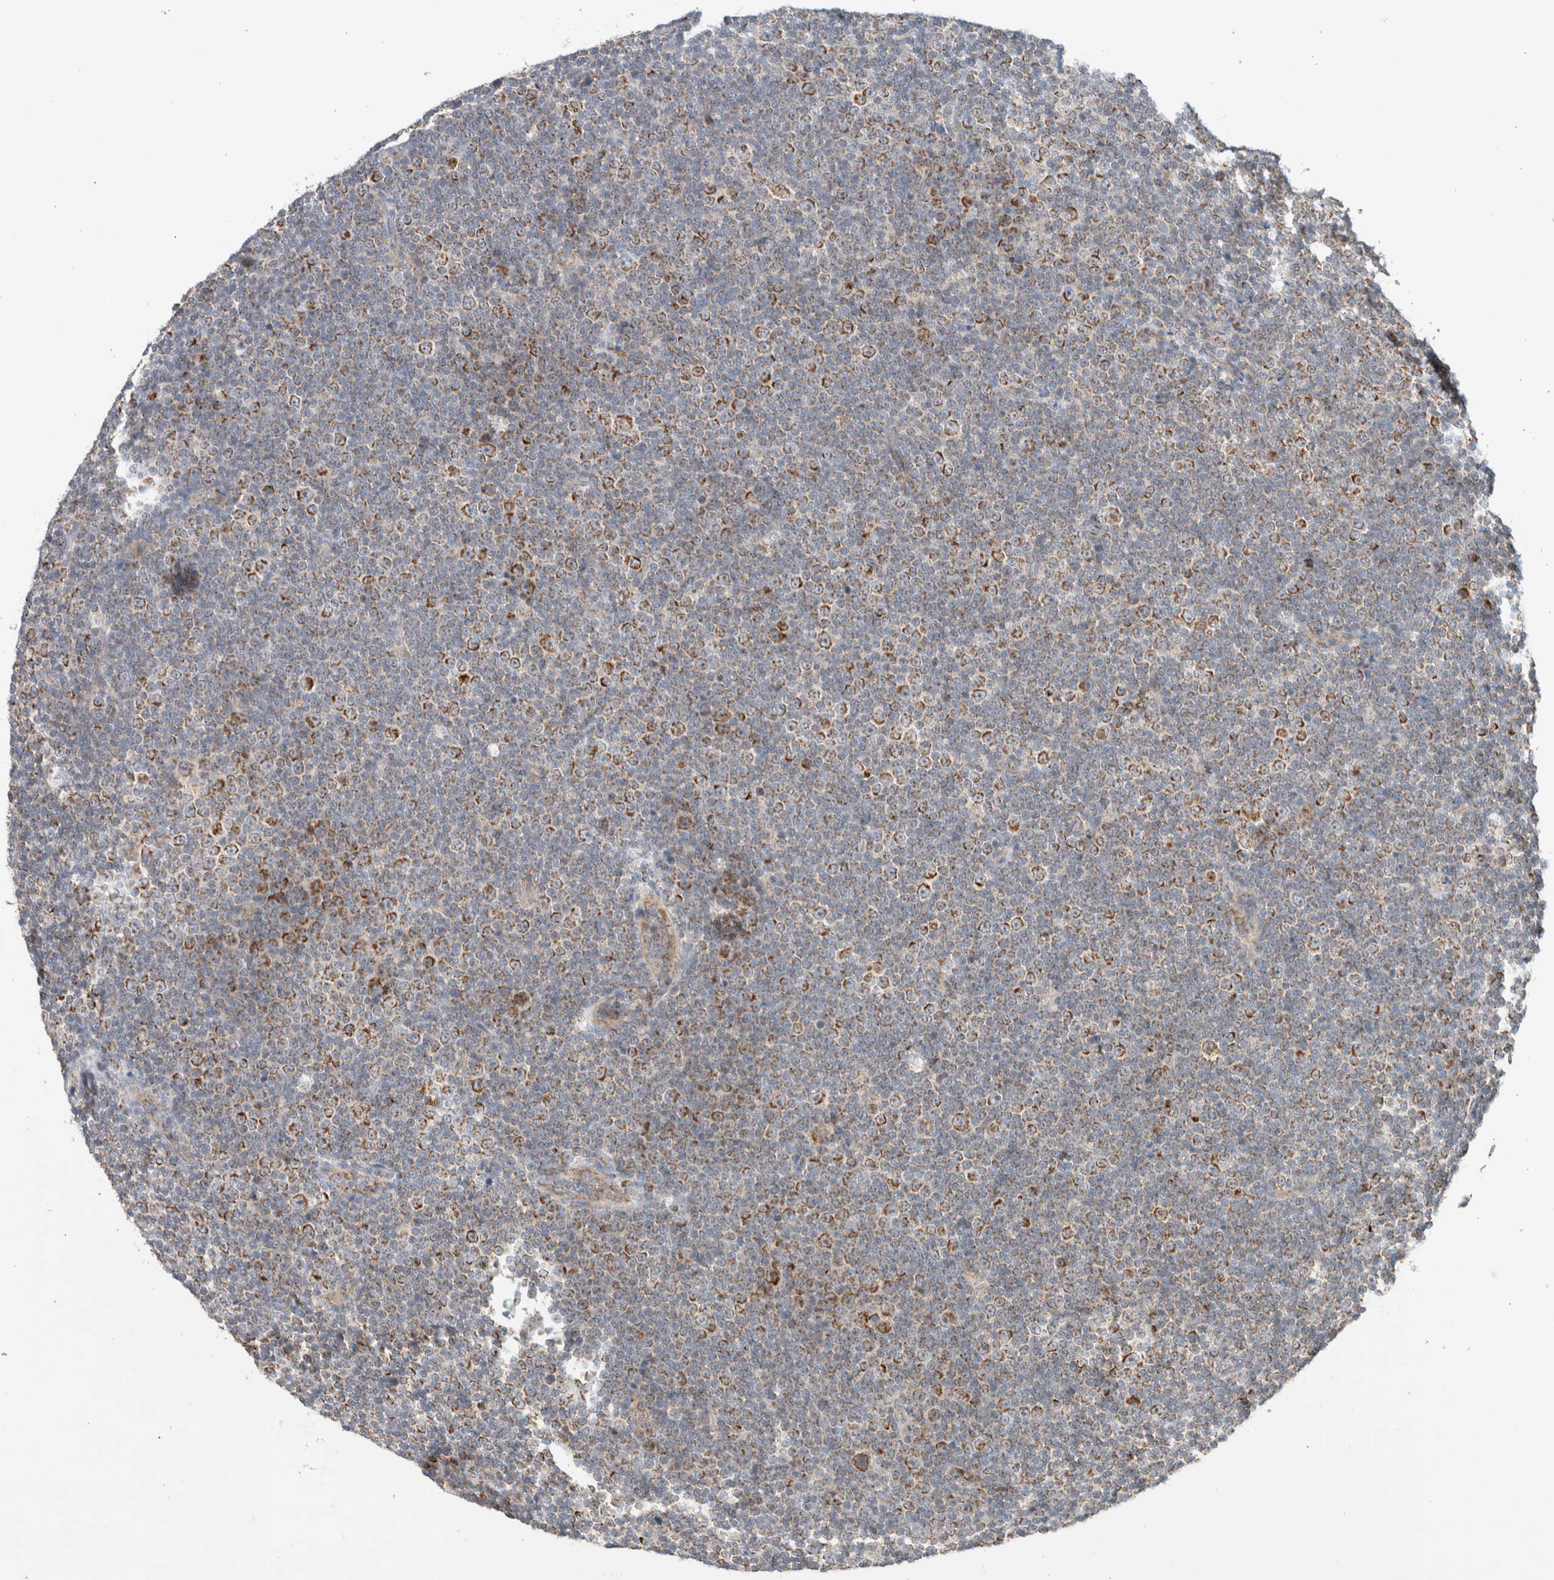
{"staining": {"intensity": "strong", "quantity": "25%-75%", "location": "cytoplasmic/membranous"}, "tissue": "lymphoma", "cell_type": "Tumor cells", "image_type": "cancer", "snomed": [{"axis": "morphology", "description": "Malignant lymphoma, non-Hodgkin's type, Low grade"}, {"axis": "topography", "description": "Lymph node"}], "caption": "Lymphoma stained with immunohistochemistry (IHC) reveals strong cytoplasmic/membranous positivity in about 25%-75% of tumor cells. Nuclei are stained in blue.", "gene": "MRM3", "patient": {"sex": "female", "age": 67}}